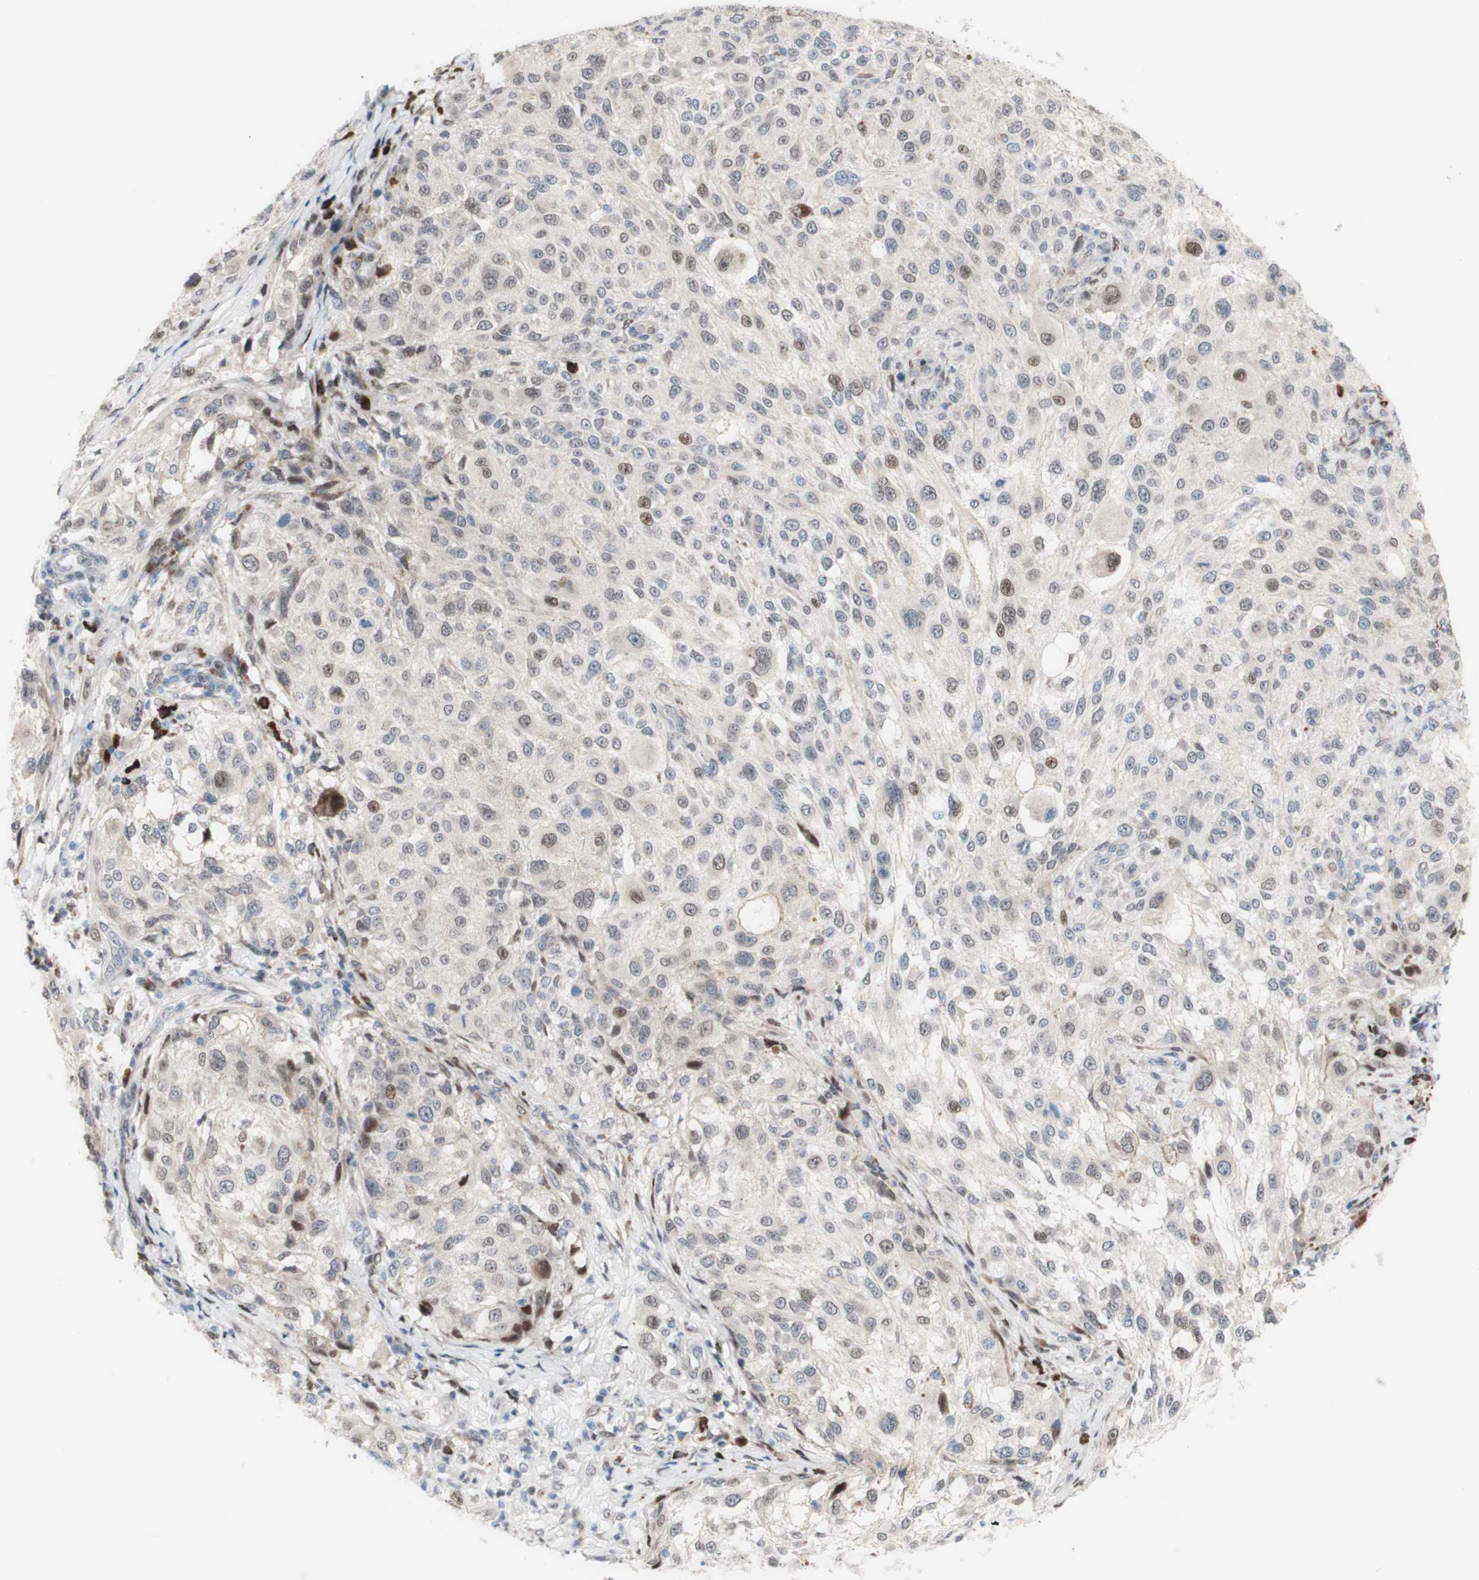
{"staining": {"intensity": "weak", "quantity": "<25%", "location": "nuclear"}, "tissue": "melanoma", "cell_type": "Tumor cells", "image_type": "cancer", "snomed": [{"axis": "morphology", "description": "Necrosis, NOS"}, {"axis": "morphology", "description": "Malignant melanoma, NOS"}, {"axis": "topography", "description": "Skin"}], "caption": "Tumor cells are negative for brown protein staining in malignant melanoma.", "gene": "PHTF2", "patient": {"sex": "female", "age": 87}}